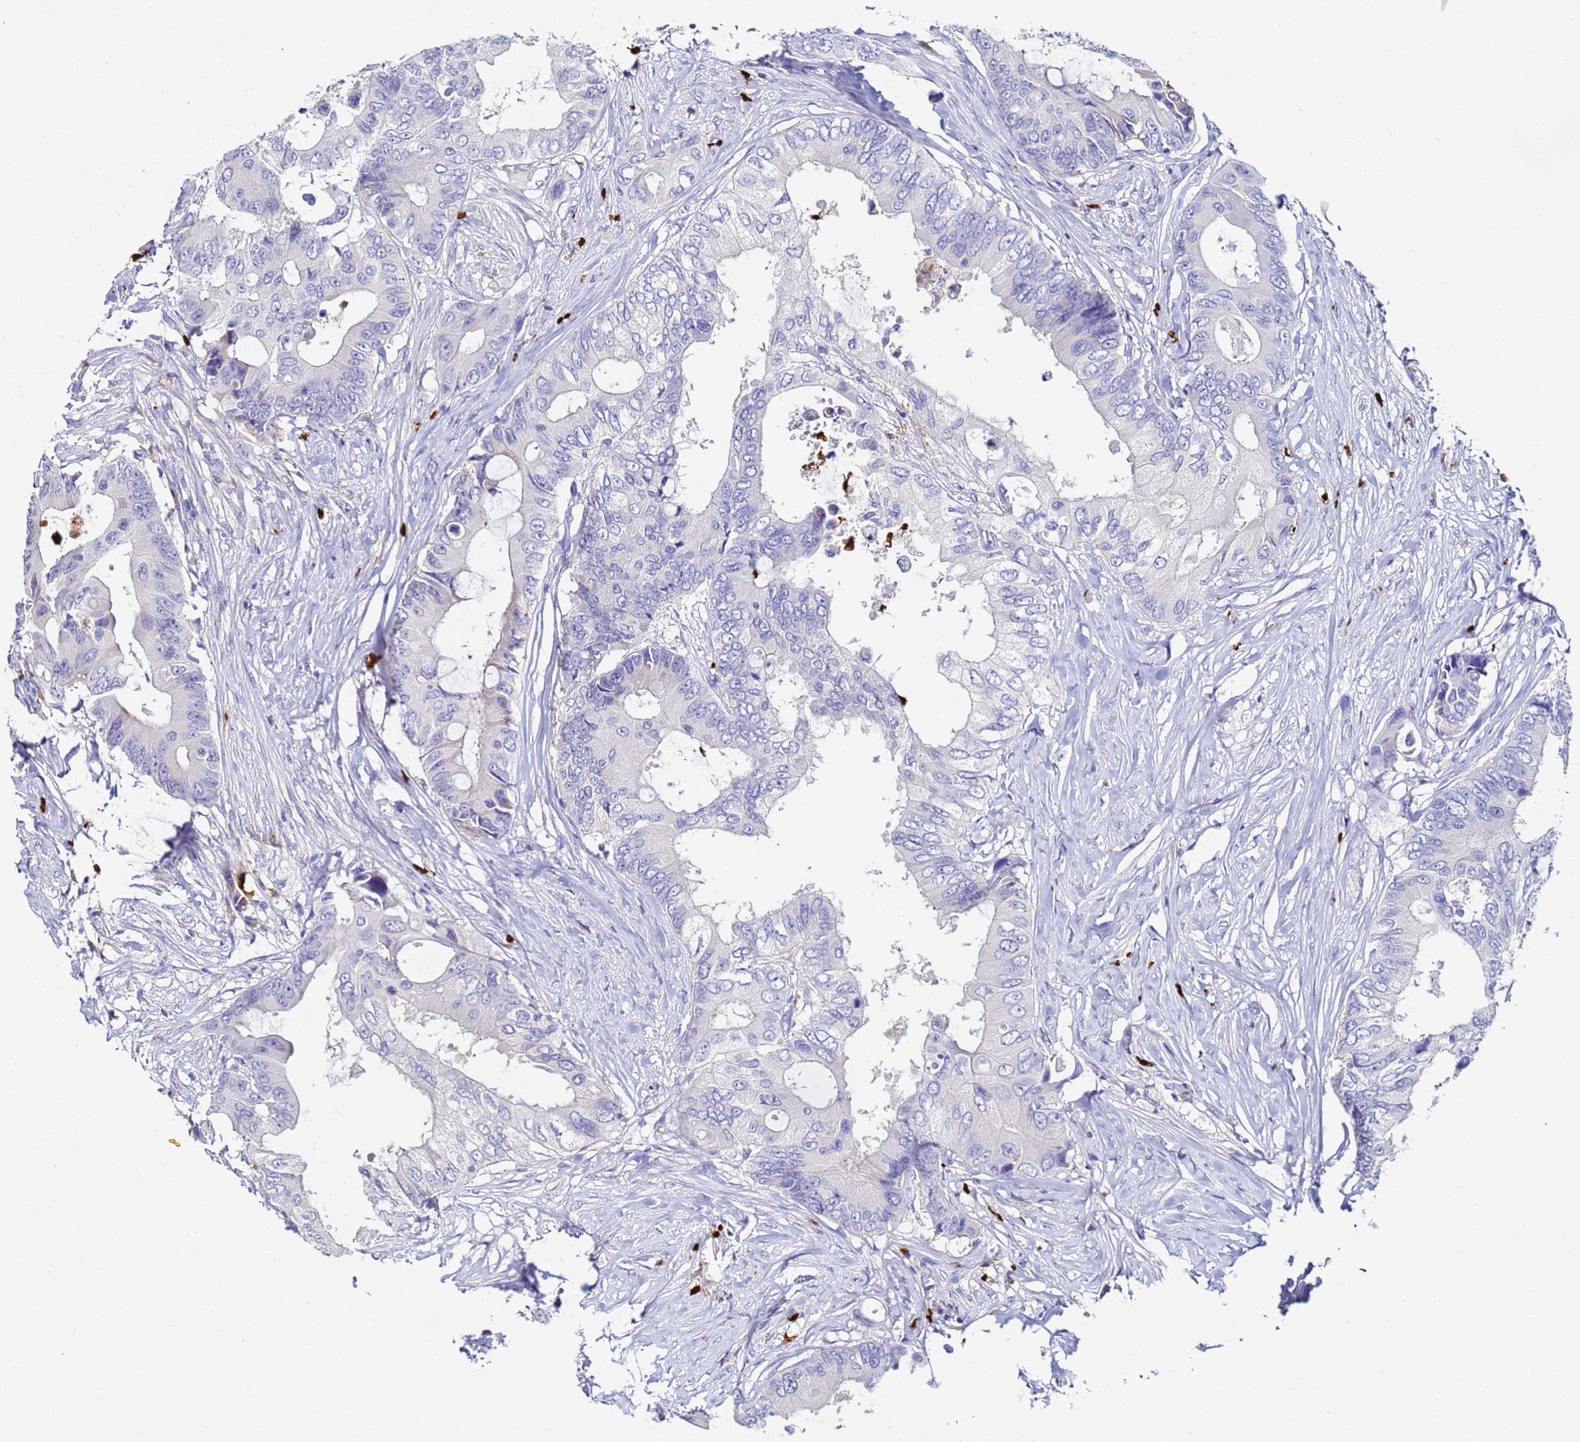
{"staining": {"intensity": "negative", "quantity": "none", "location": "none"}, "tissue": "colorectal cancer", "cell_type": "Tumor cells", "image_type": "cancer", "snomed": [{"axis": "morphology", "description": "Adenocarcinoma, NOS"}, {"axis": "topography", "description": "Colon"}], "caption": "The IHC image has no significant staining in tumor cells of colorectal cancer (adenocarcinoma) tissue.", "gene": "TUBAL3", "patient": {"sex": "male", "age": 71}}